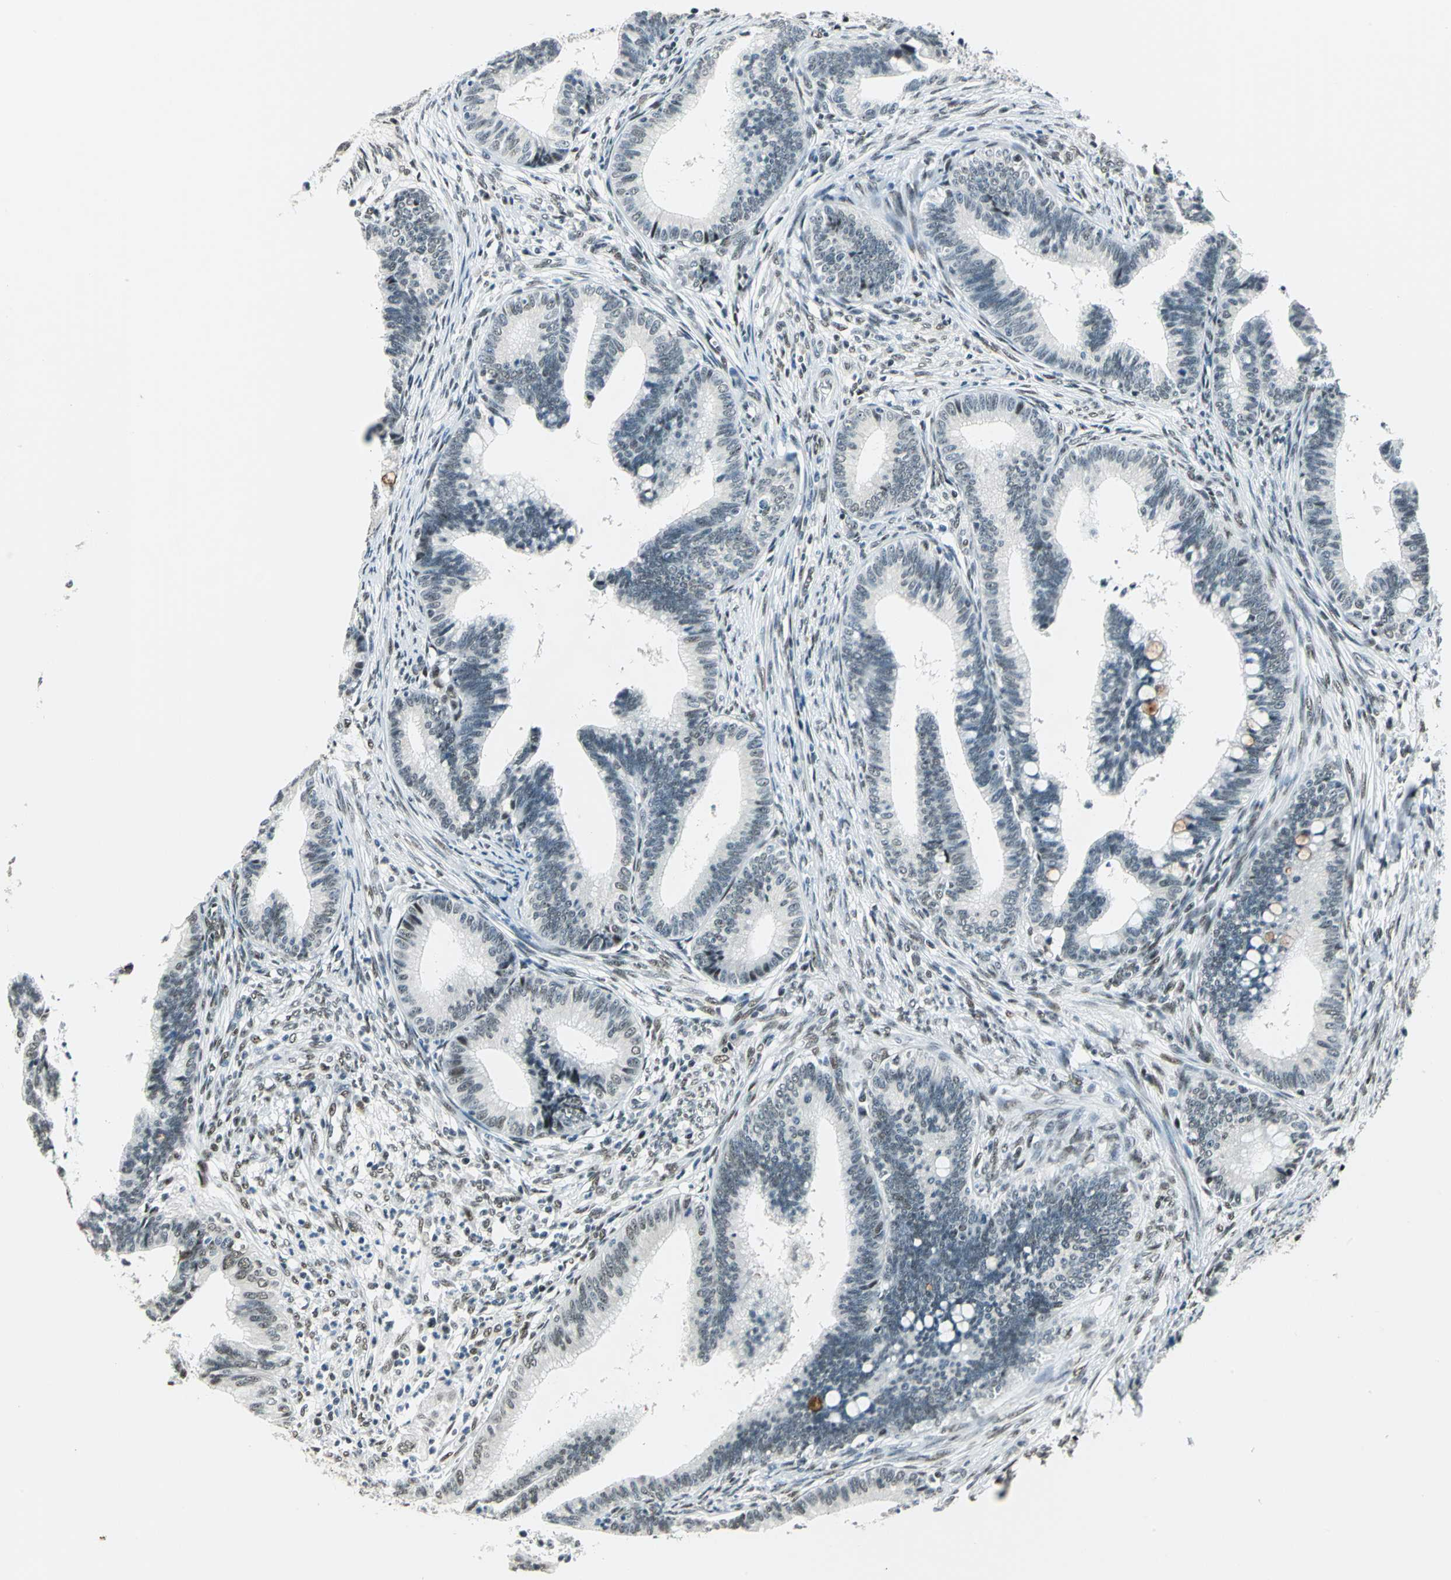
{"staining": {"intensity": "strong", "quantity": "<25%", "location": "cytoplasmic/membranous"}, "tissue": "cervical cancer", "cell_type": "Tumor cells", "image_type": "cancer", "snomed": [{"axis": "morphology", "description": "Adenocarcinoma, NOS"}, {"axis": "topography", "description": "Cervix"}], "caption": "The micrograph displays a brown stain indicating the presence of a protein in the cytoplasmic/membranous of tumor cells in cervical cancer (adenocarcinoma).", "gene": "KAT6B", "patient": {"sex": "female", "age": 36}}